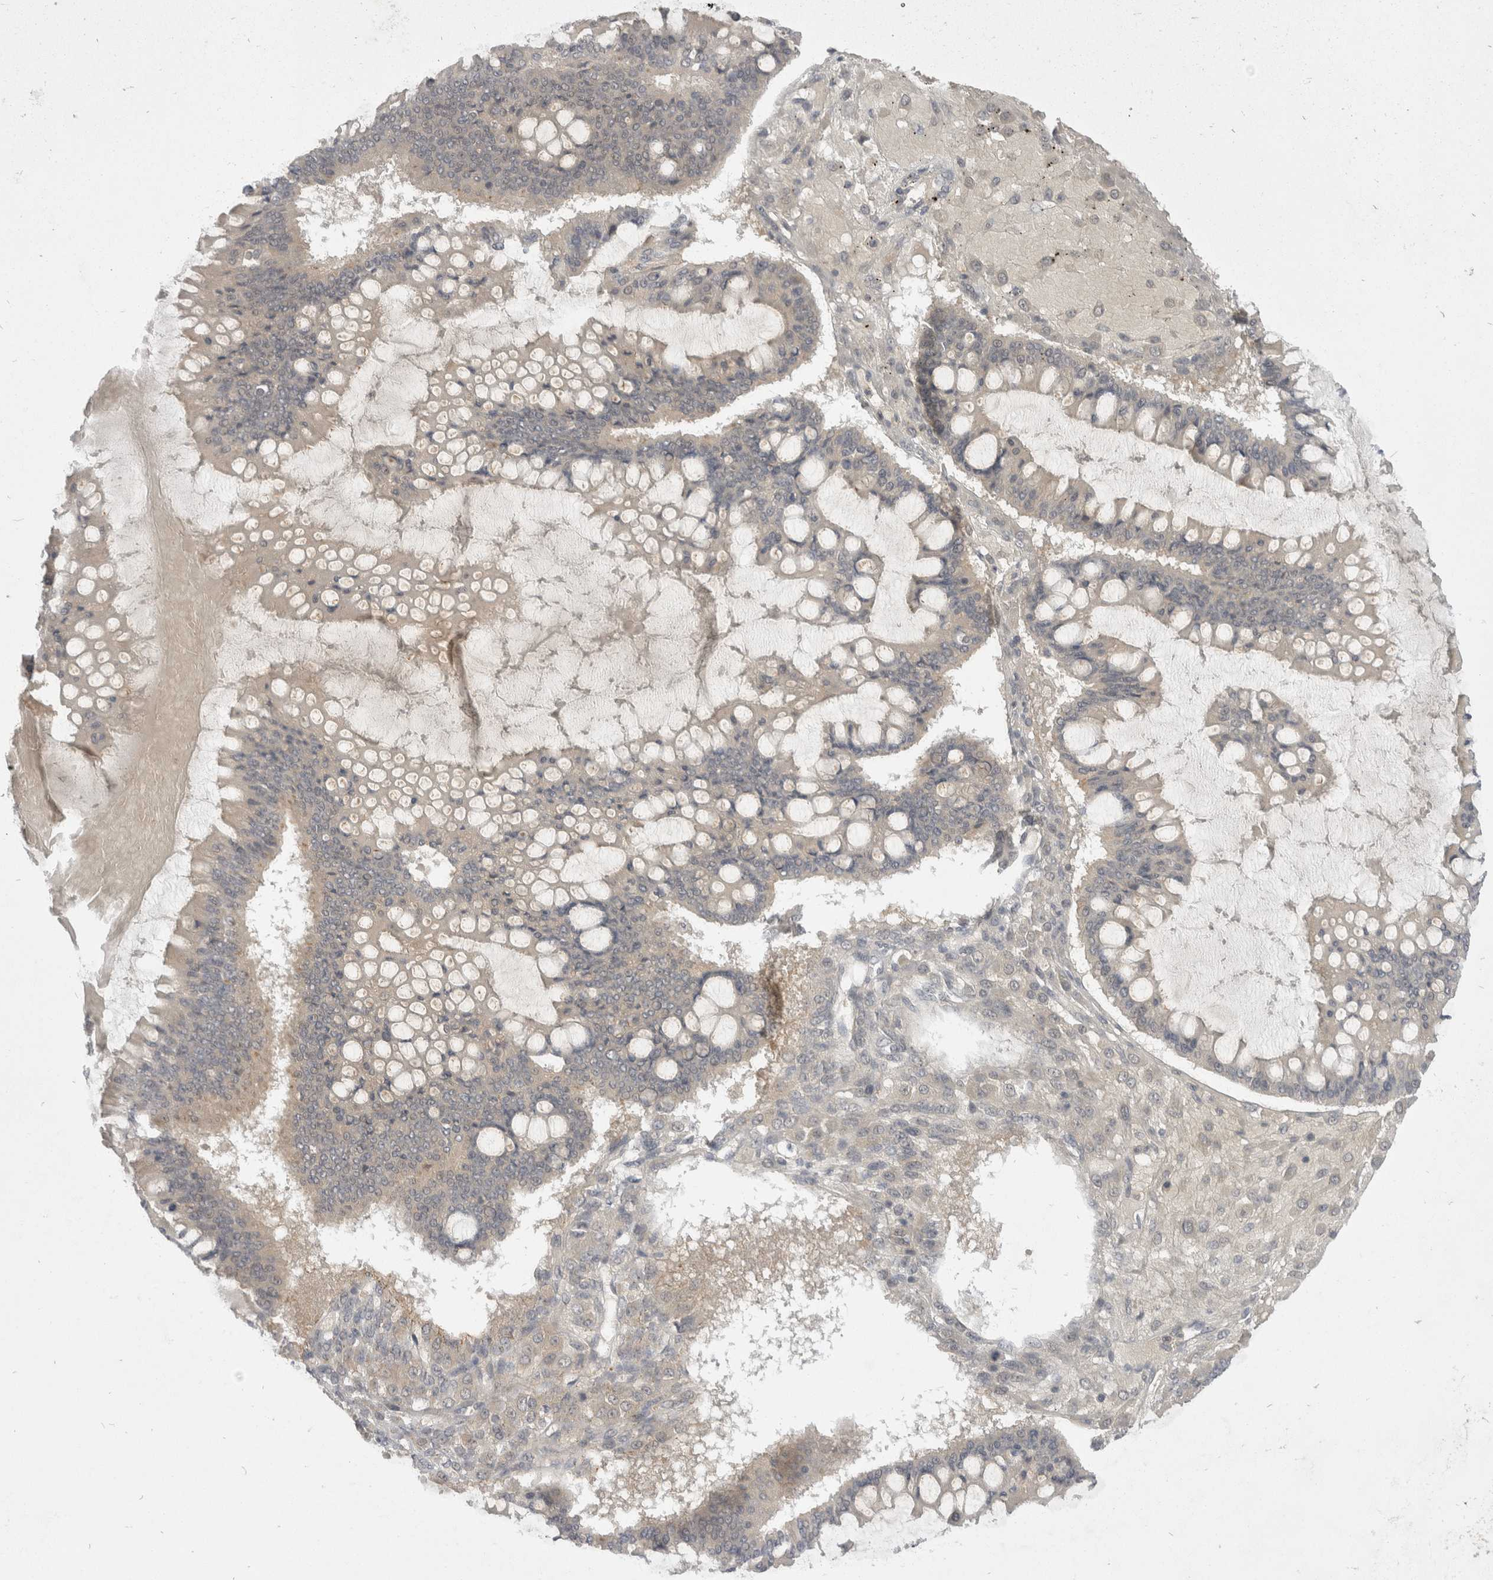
{"staining": {"intensity": "weak", "quantity": "<25%", "location": "cytoplasmic/membranous"}, "tissue": "ovarian cancer", "cell_type": "Tumor cells", "image_type": "cancer", "snomed": [{"axis": "morphology", "description": "Cystadenocarcinoma, mucinous, NOS"}, {"axis": "topography", "description": "Ovary"}], "caption": "An immunohistochemistry micrograph of ovarian cancer is shown. There is no staining in tumor cells of ovarian cancer.", "gene": "TOM1L2", "patient": {"sex": "female", "age": 73}}